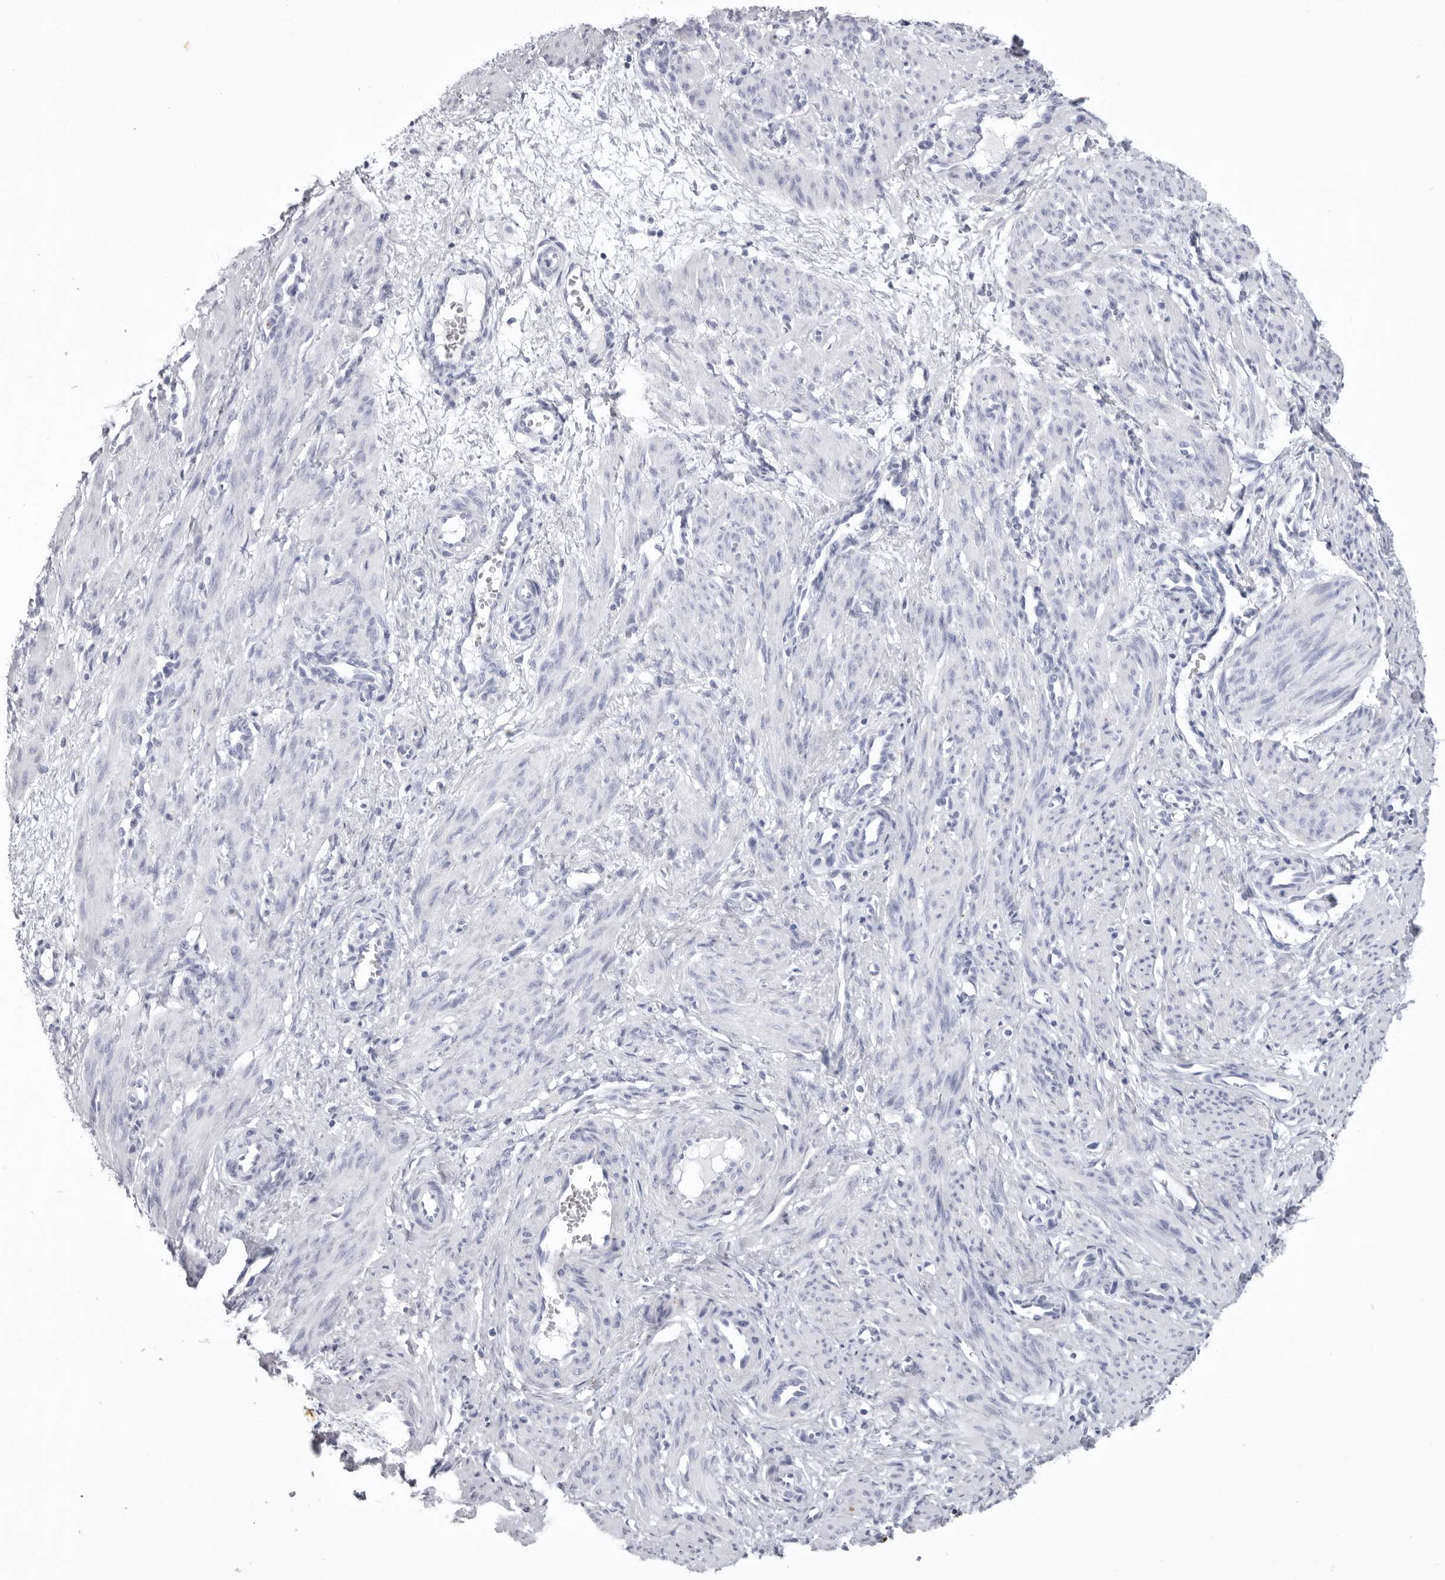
{"staining": {"intensity": "negative", "quantity": "none", "location": "none"}, "tissue": "smooth muscle", "cell_type": "Smooth muscle cells", "image_type": "normal", "snomed": [{"axis": "morphology", "description": "Normal tissue, NOS"}, {"axis": "topography", "description": "Endometrium"}], "caption": "DAB (3,3'-diaminobenzidine) immunohistochemical staining of unremarkable human smooth muscle exhibits no significant staining in smooth muscle cells.", "gene": "KLK9", "patient": {"sex": "female", "age": 33}}